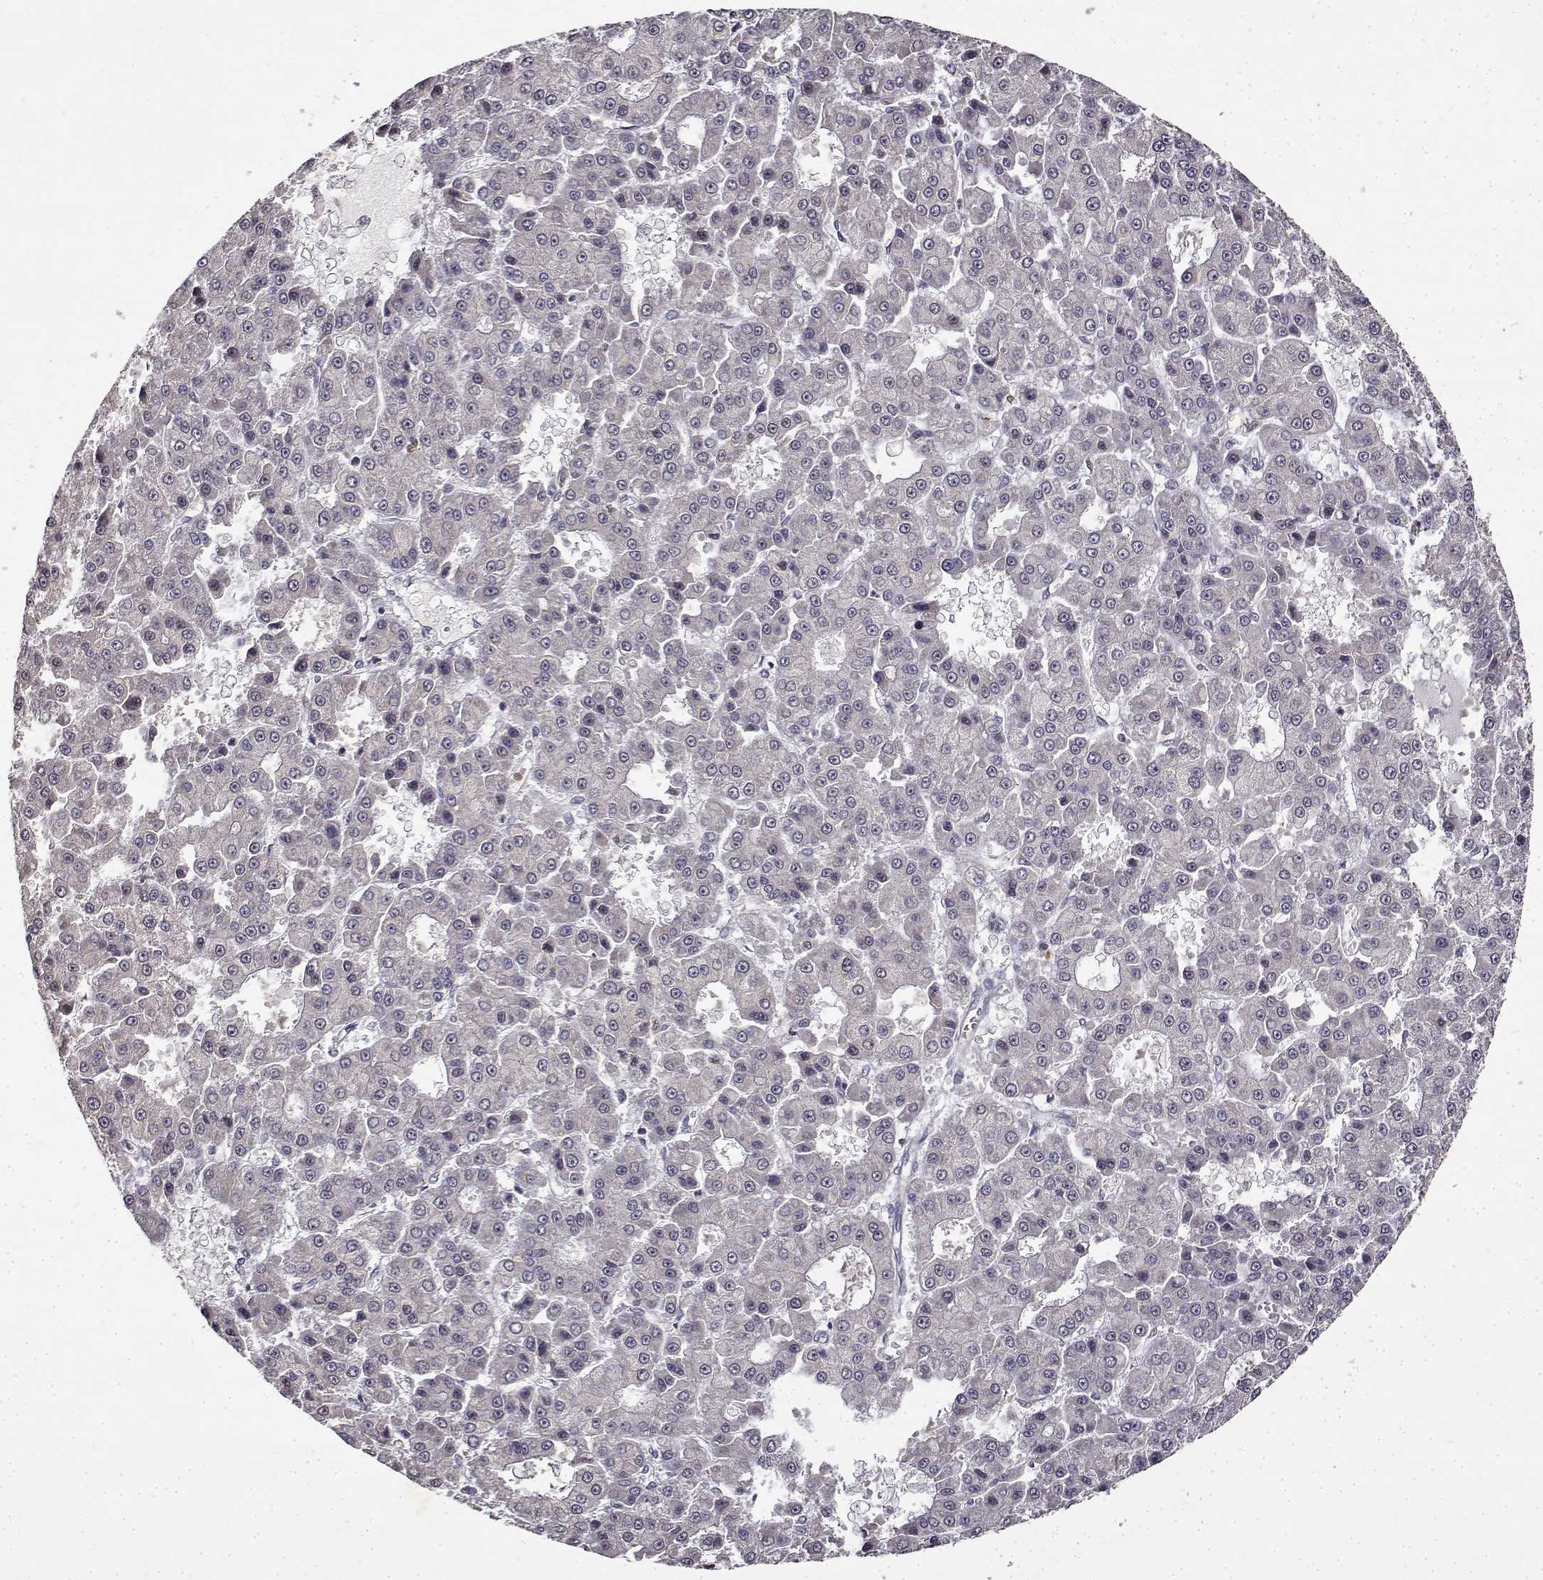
{"staining": {"intensity": "negative", "quantity": "none", "location": "none"}, "tissue": "liver cancer", "cell_type": "Tumor cells", "image_type": "cancer", "snomed": [{"axis": "morphology", "description": "Carcinoma, Hepatocellular, NOS"}, {"axis": "topography", "description": "Liver"}], "caption": "High magnification brightfield microscopy of liver cancer stained with DAB (brown) and counterstained with hematoxylin (blue): tumor cells show no significant positivity.", "gene": "BDNF", "patient": {"sex": "male", "age": 70}}